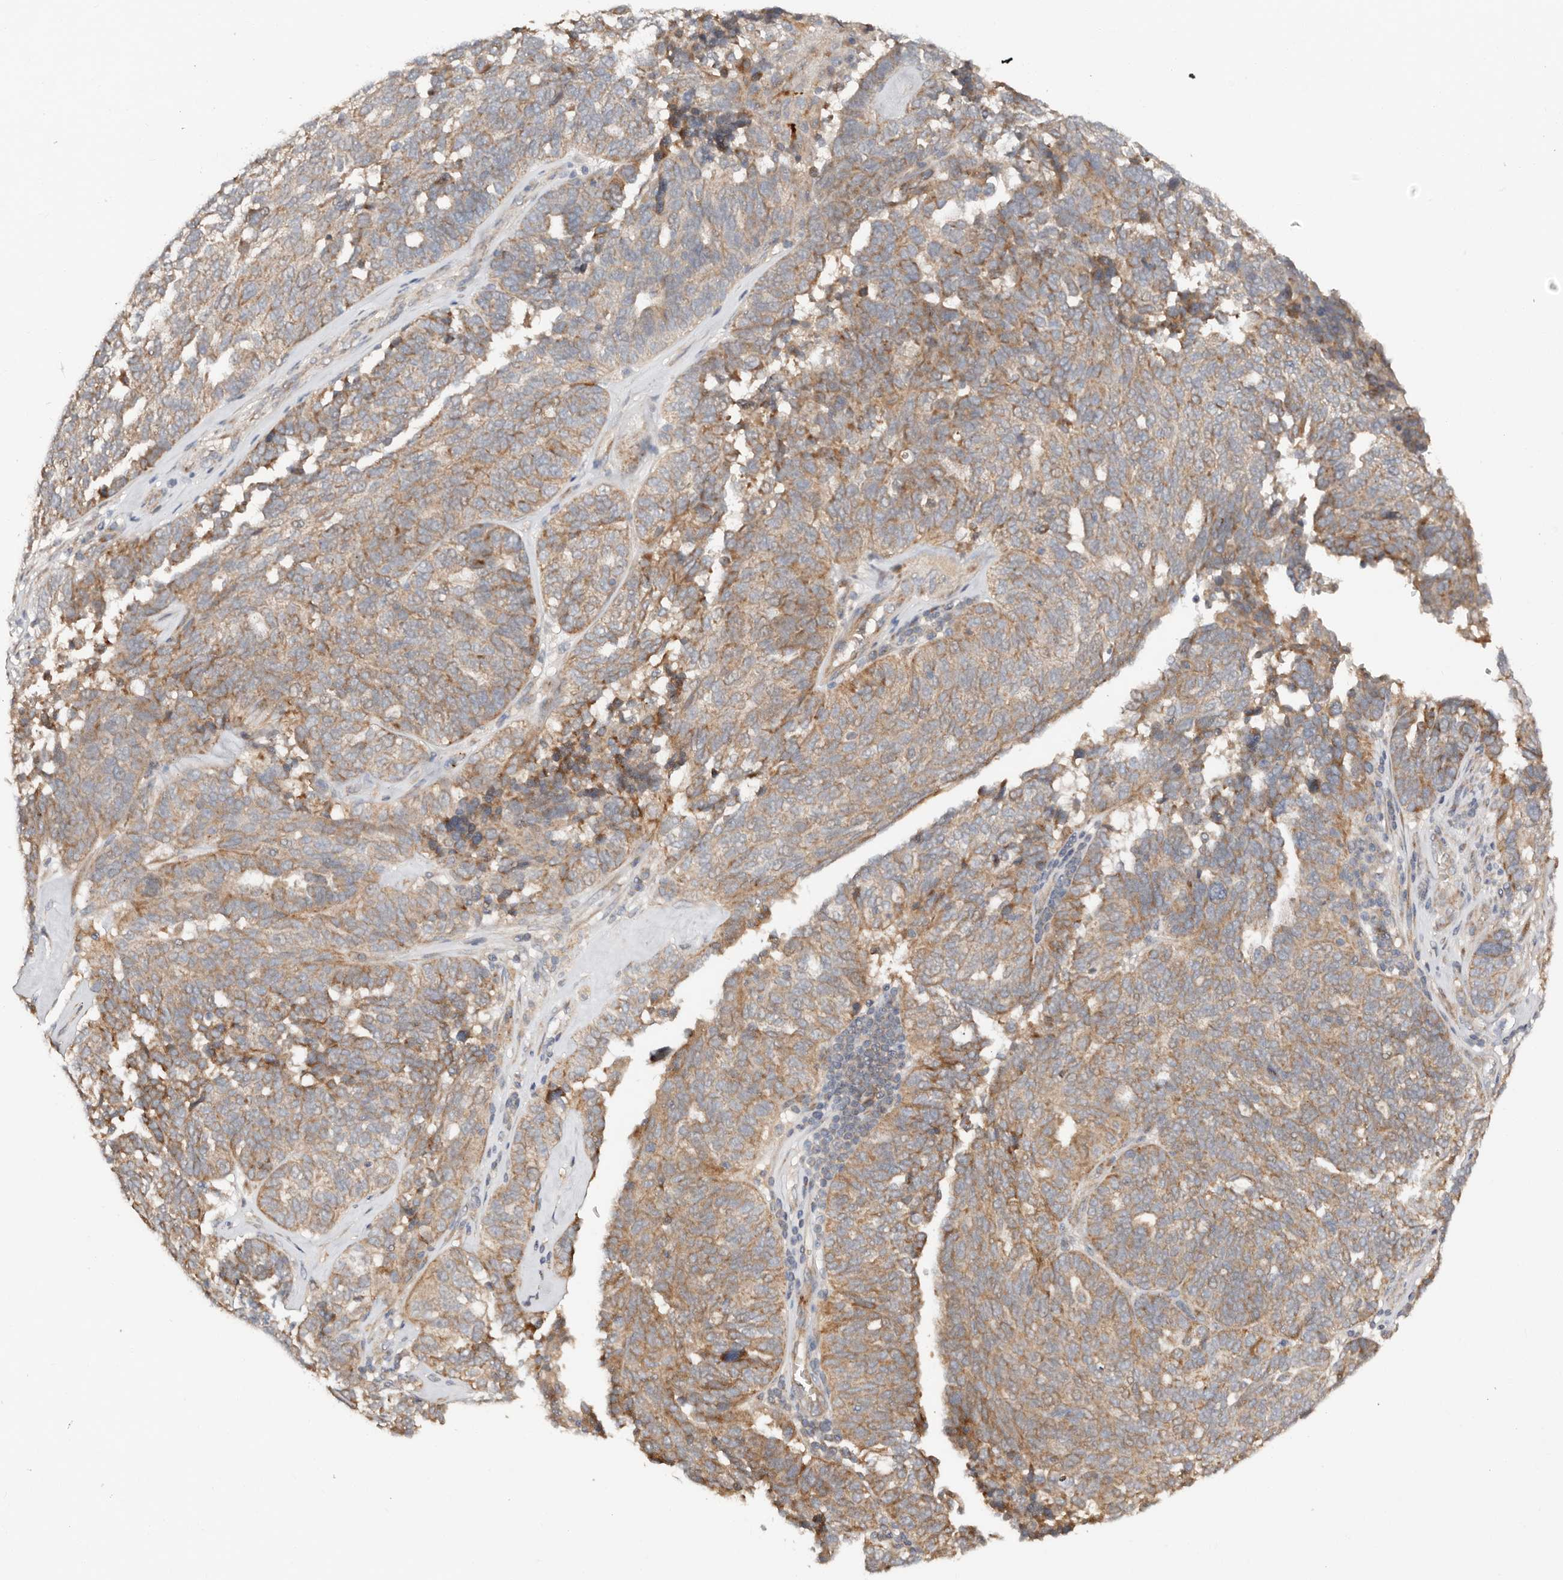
{"staining": {"intensity": "moderate", "quantity": "25%-75%", "location": "cytoplasmic/membranous"}, "tissue": "ovarian cancer", "cell_type": "Tumor cells", "image_type": "cancer", "snomed": [{"axis": "morphology", "description": "Cystadenocarcinoma, serous, NOS"}, {"axis": "topography", "description": "Ovary"}], "caption": "There is medium levels of moderate cytoplasmic/membranous positivity in tumor cells of ovarian cancer, as demonstrated by immunohistochemical staining (brown color).", "gene": "DENND11", "patient": {"sex": "female", "age": 59}}